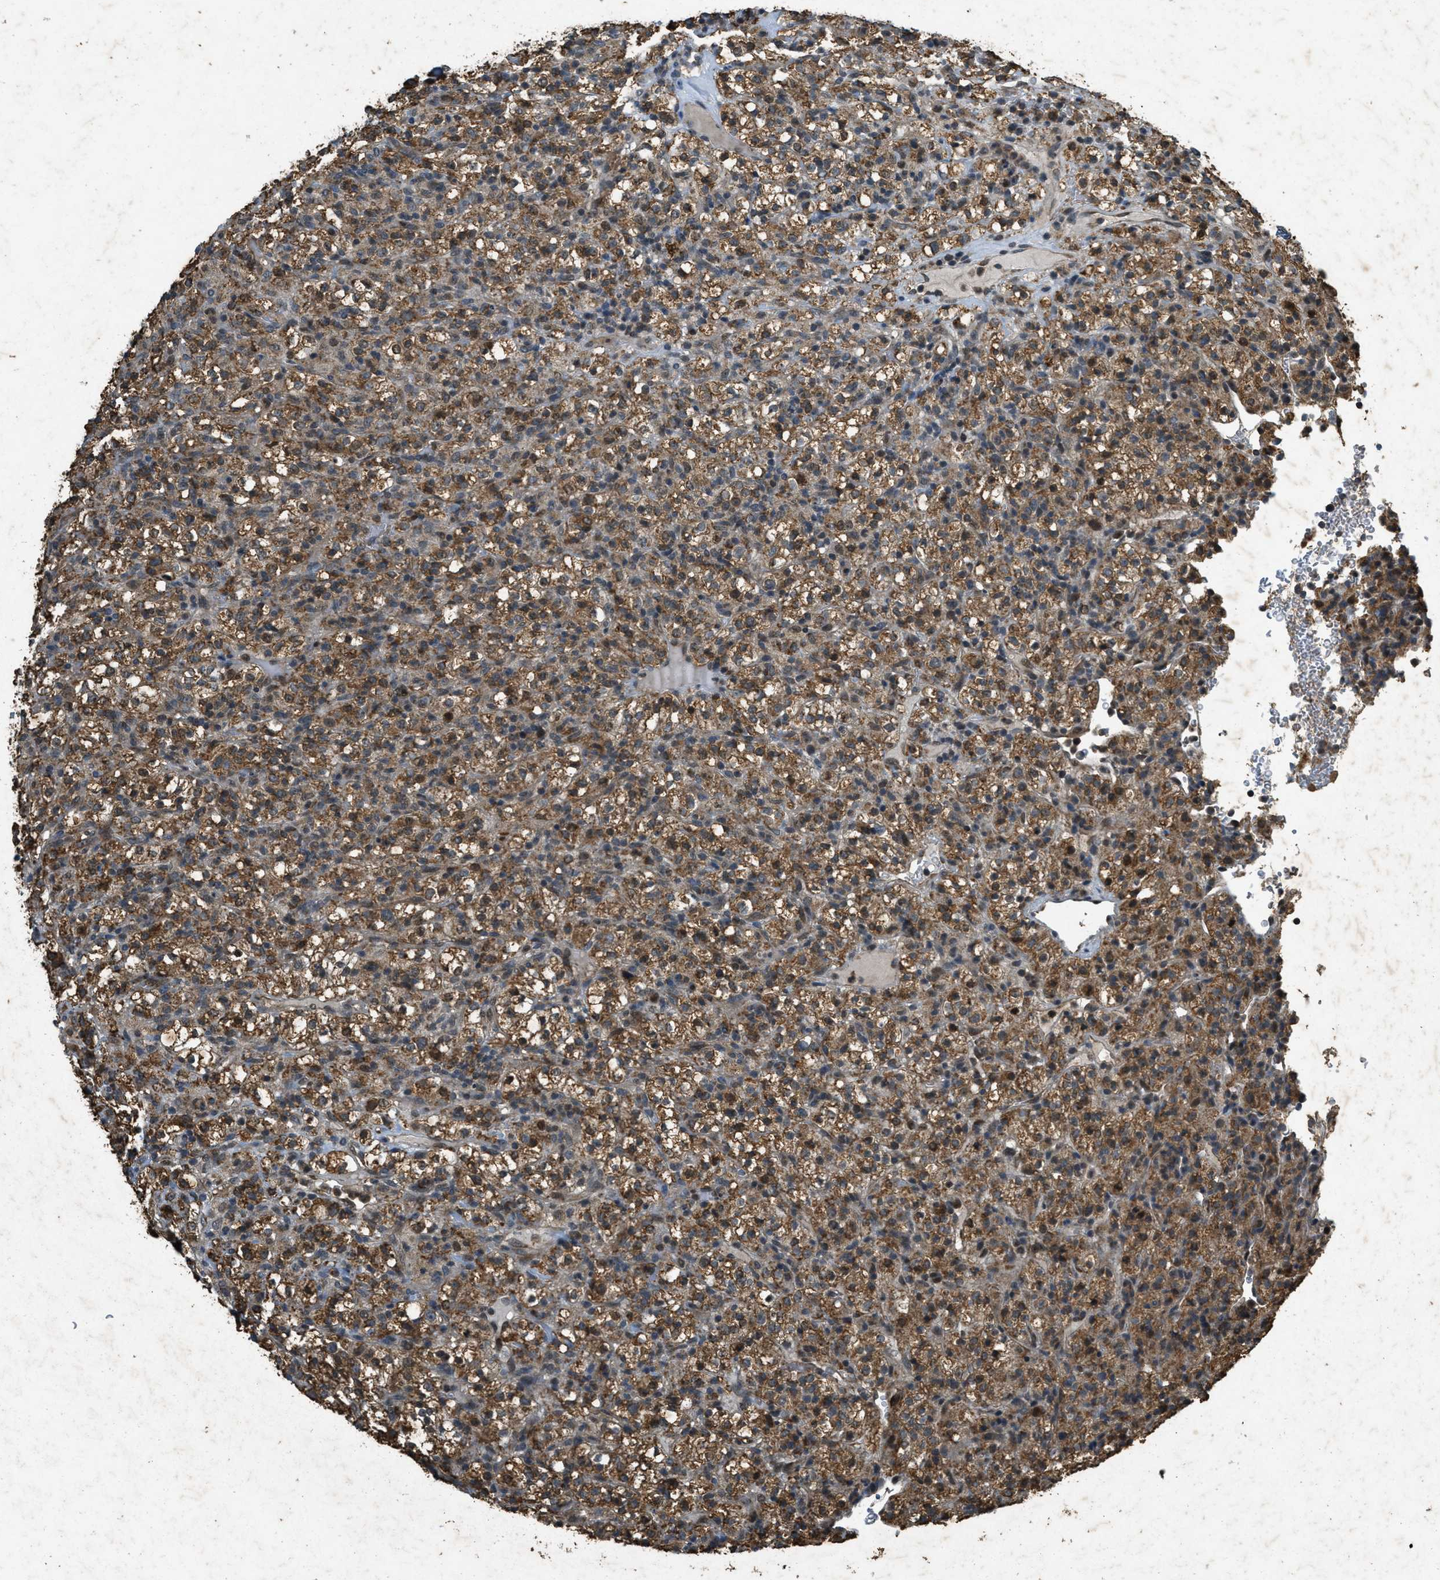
{"staining": {"intensity": "moderate", "quantity": ">75%", "location": "cytoplasmic/membranous"}, "tissue": "renal cancer", "cell_type": "Tumor cells", "image_type": "cancer", "snomed": [{"axis": "morphology", "description": "Normal tissue, NOS"}, {"axis": "morphology", "description": "Adenocarcinoma, NOS"}, {"axis": "topography", "description": "Kidney"}], "caption": "Immunohistochemistry image of neoplastic tissue: human renal cancer (adenocarcinoma) stained using immunohistochemistry (IHC) reveals medium levels of moderate protein expression localized specifically in the cytoplasmic/membranous of tumor cells, appearing as a cytoplasmic/membranous brown color.", "gene": "PPP1R15A", "patient": {"sex": "female", "age": 72}}